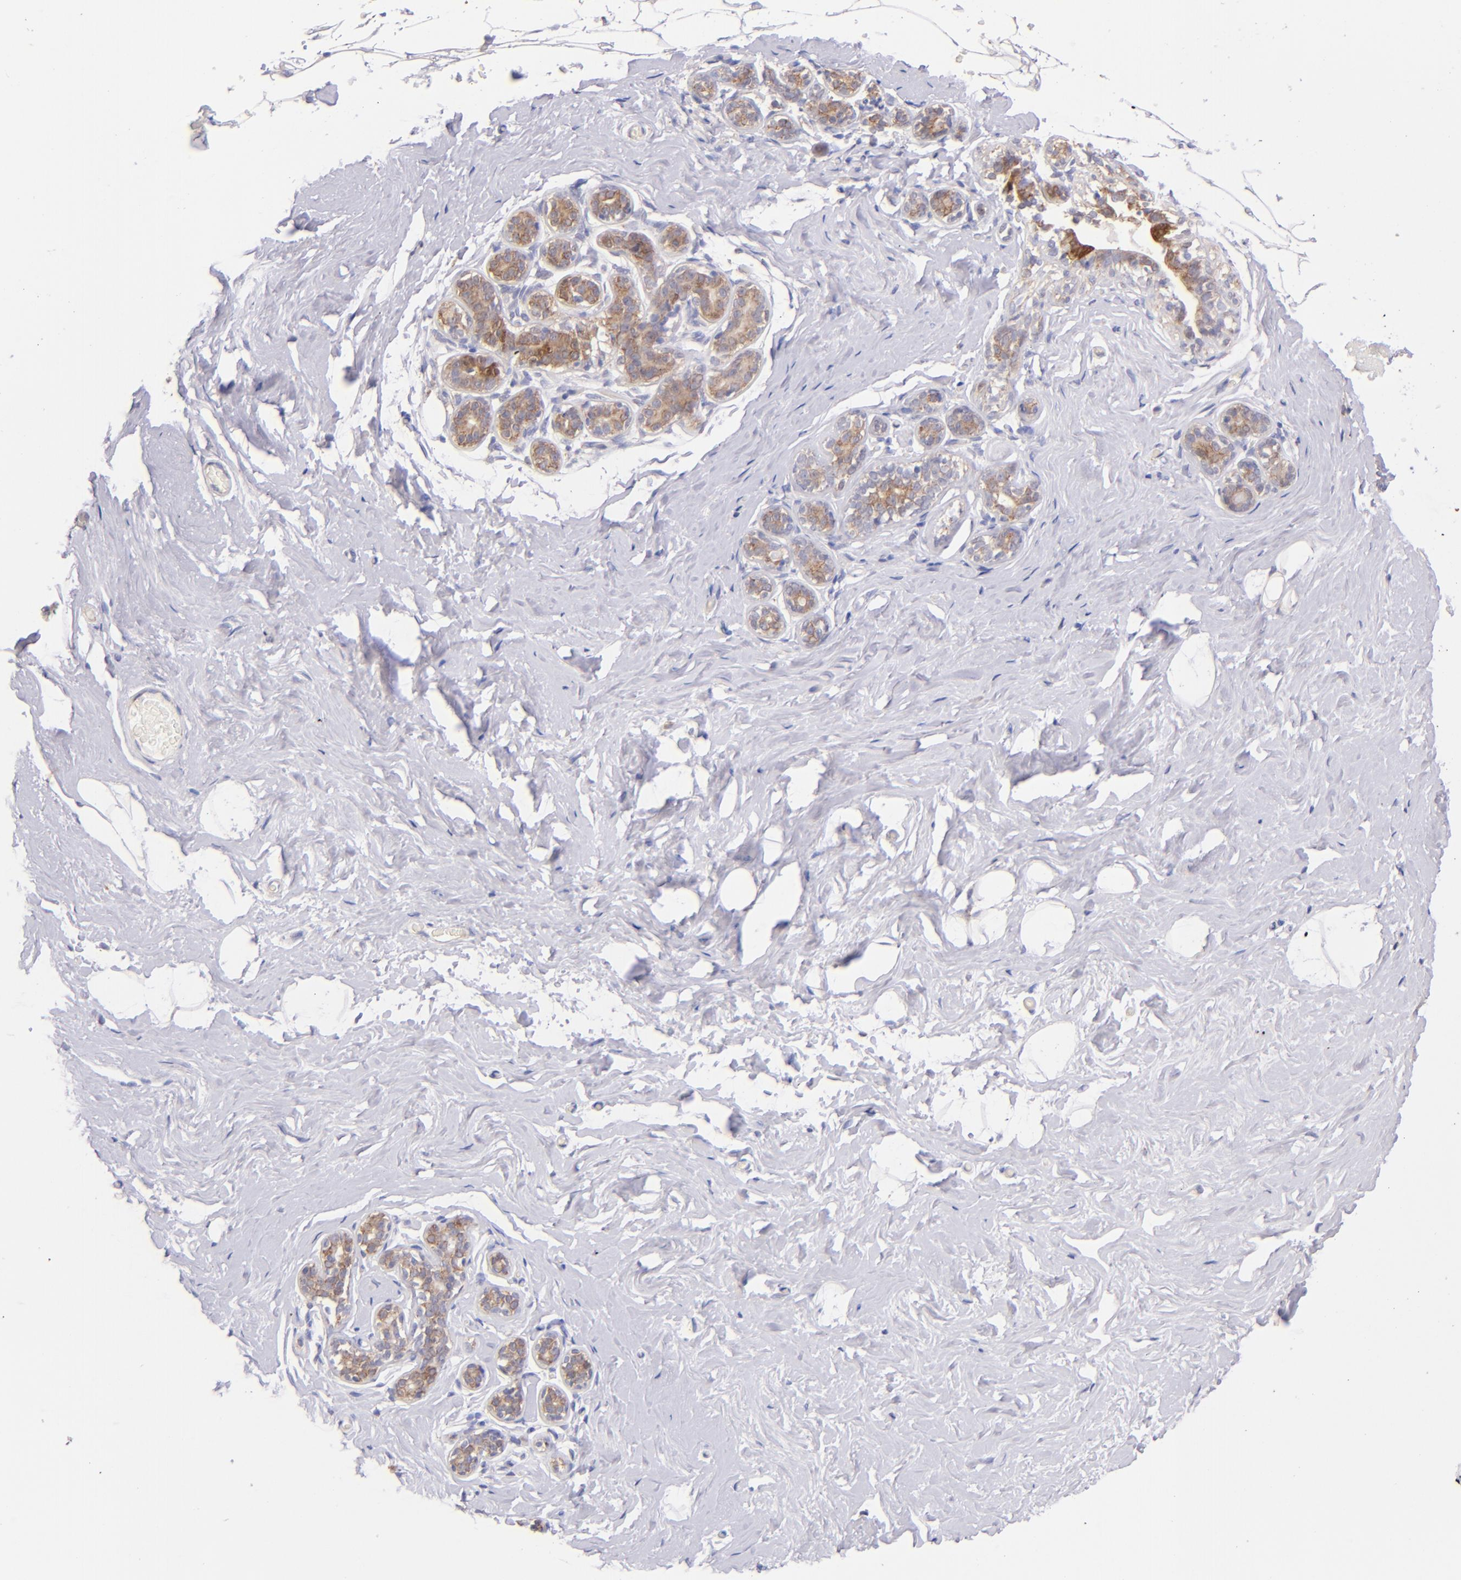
{"staining": {"intensity": "negative", "quantity": "none", "location": "none"}, "tissue": "breast", "cell_type": "Adipocytes", "image_type": "normal", "snomed": [{"axis": "morphology", "description": "Normal tissue, NOS"}, {"axis": "topography", "description": "Breast"}, {"axis": "topography", "description": "Soft tissue"}], "caption": "IHC image of unremarkable breast stained for a protein (brown), which demonstrates no positivity in adipocytes.", "gene": "SH2D4A", "patient": {"sex": "female", "age": 75}}